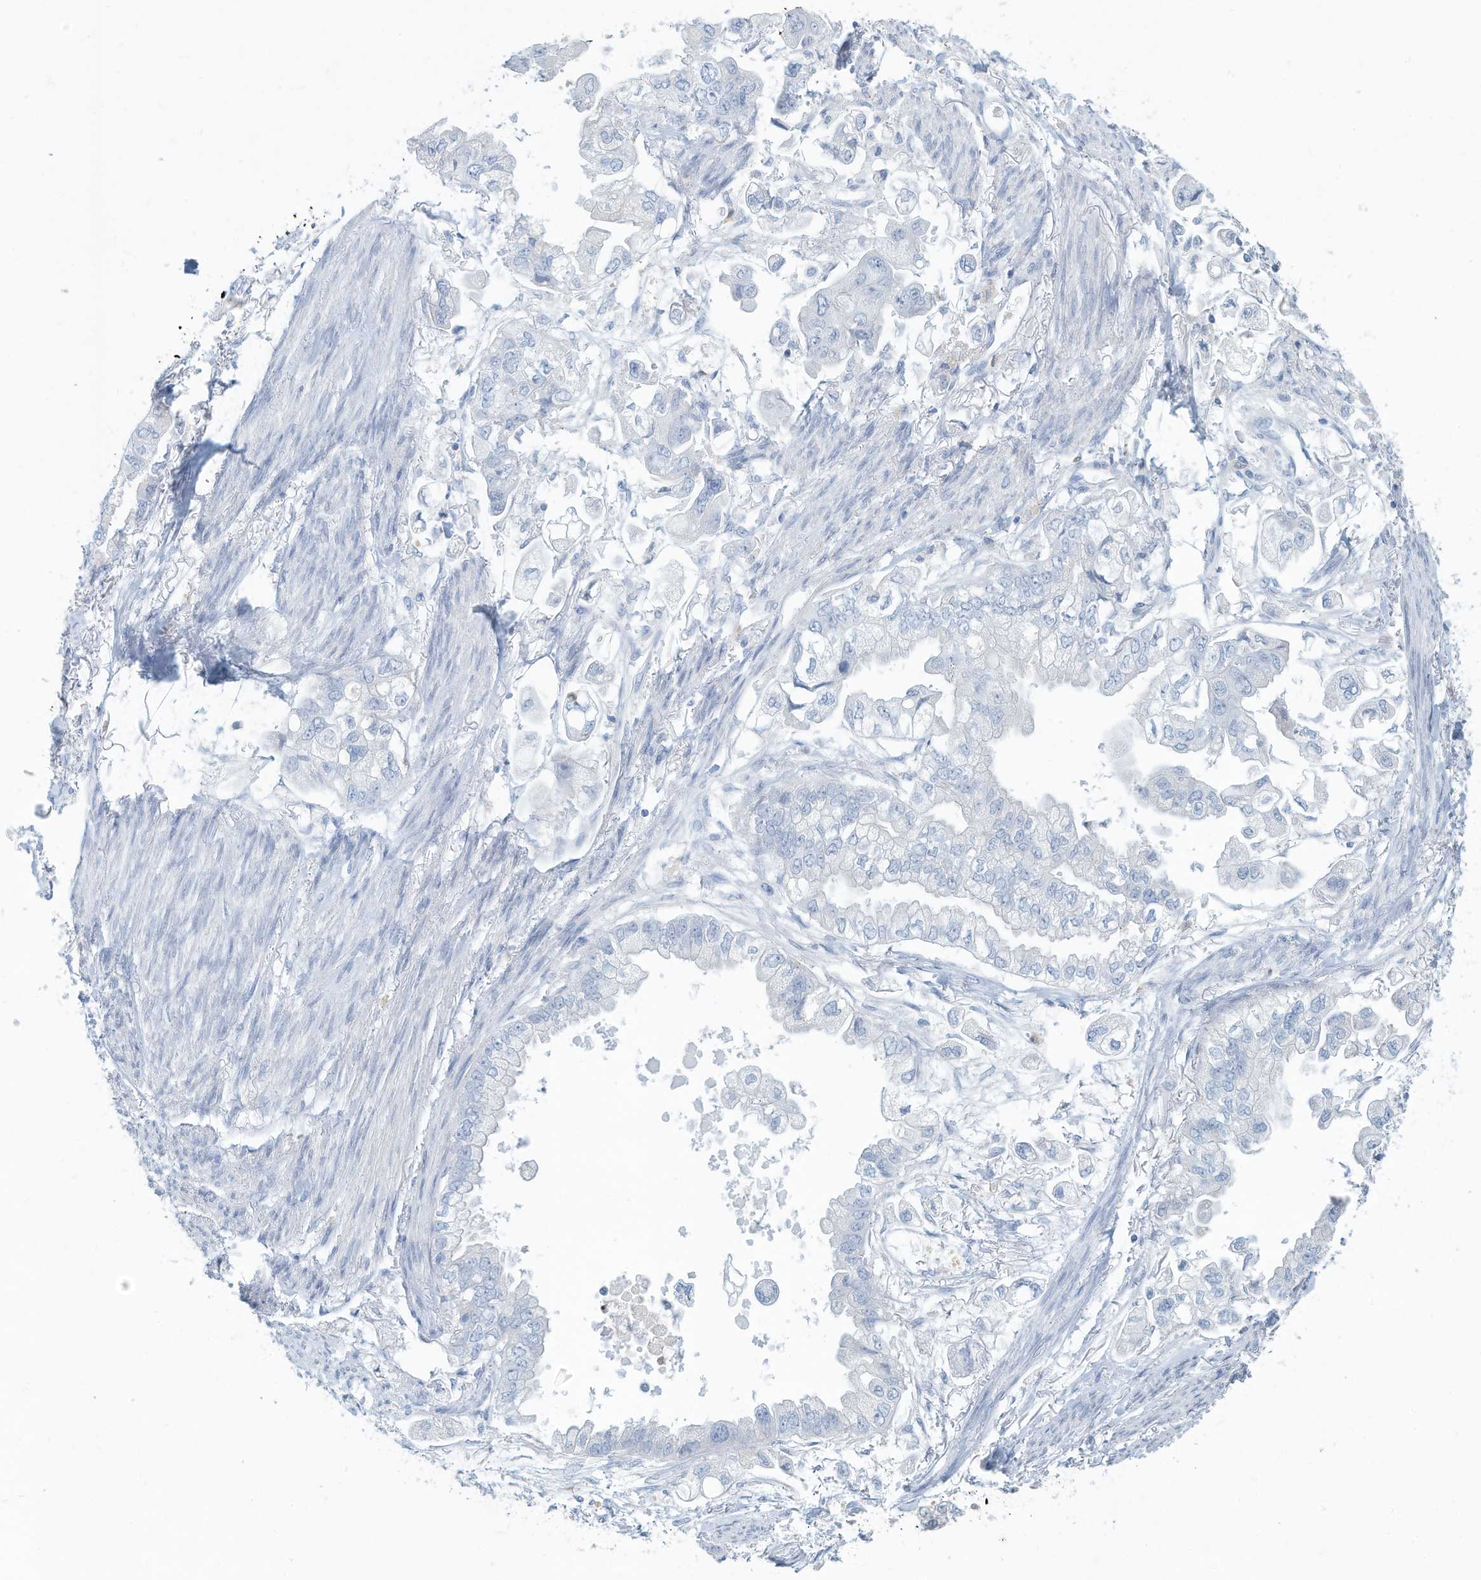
{"staining": {"intensity": "negative", "quantity": "none", "location": "none"}, "tissue": "stomach cancer", "cell_type": "Tumor cells", "image_type": "cancer", "snomed": [{"axis": "morphology", "description": "Adenocarcinoma, NOS"}, {"axis": "topography", "description": "Stomach"}], "caption": "Human stomach cancer (adenocarcinoma) stained for a protein using immunohistochemistry (IHC) exhibits no positivity in tumor cells.", "gene": "ERI2", "patient": {"sex": "male", "age": 62}}